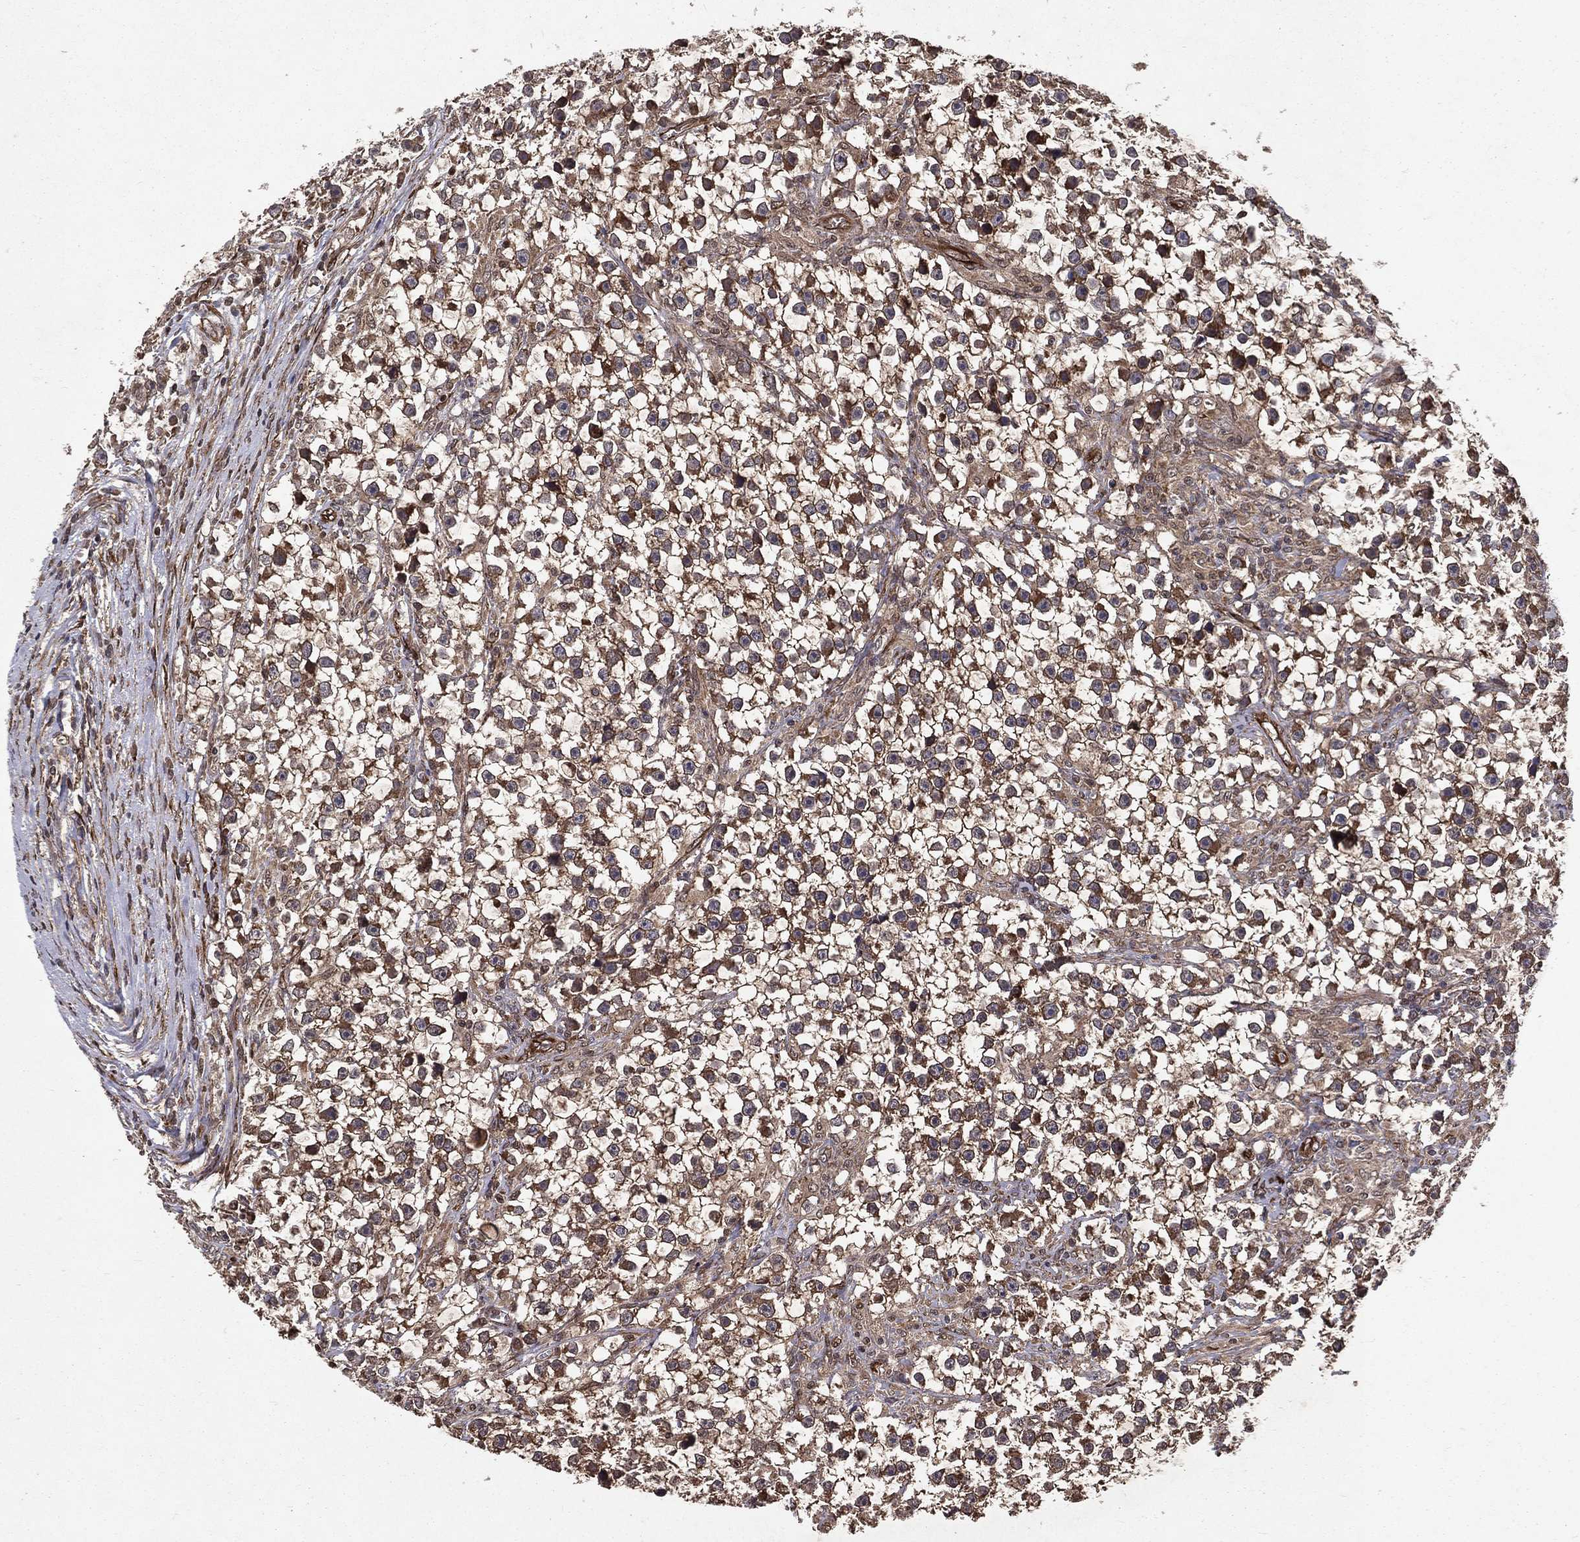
{"staining": {"intensity": "strong", "quantity": ">75%", "location": "cytoplasmic/membranous"}, "tissue": "testis cancer", "cell_type": "Tumor cells", "image_type": "cancer", "snomed": [{"axis": "morphology", "description": "Seminoma, NOS"}, {"axis": "topography", "description": "Testis"}], "caption": "Brown immunohistochemical staining in testis cancer shows strong cytoplasmic/membranous positivity in about >75% of tumor cells.", "gene": "CERS2", "patient": {"sex": "male", "age": 59}}